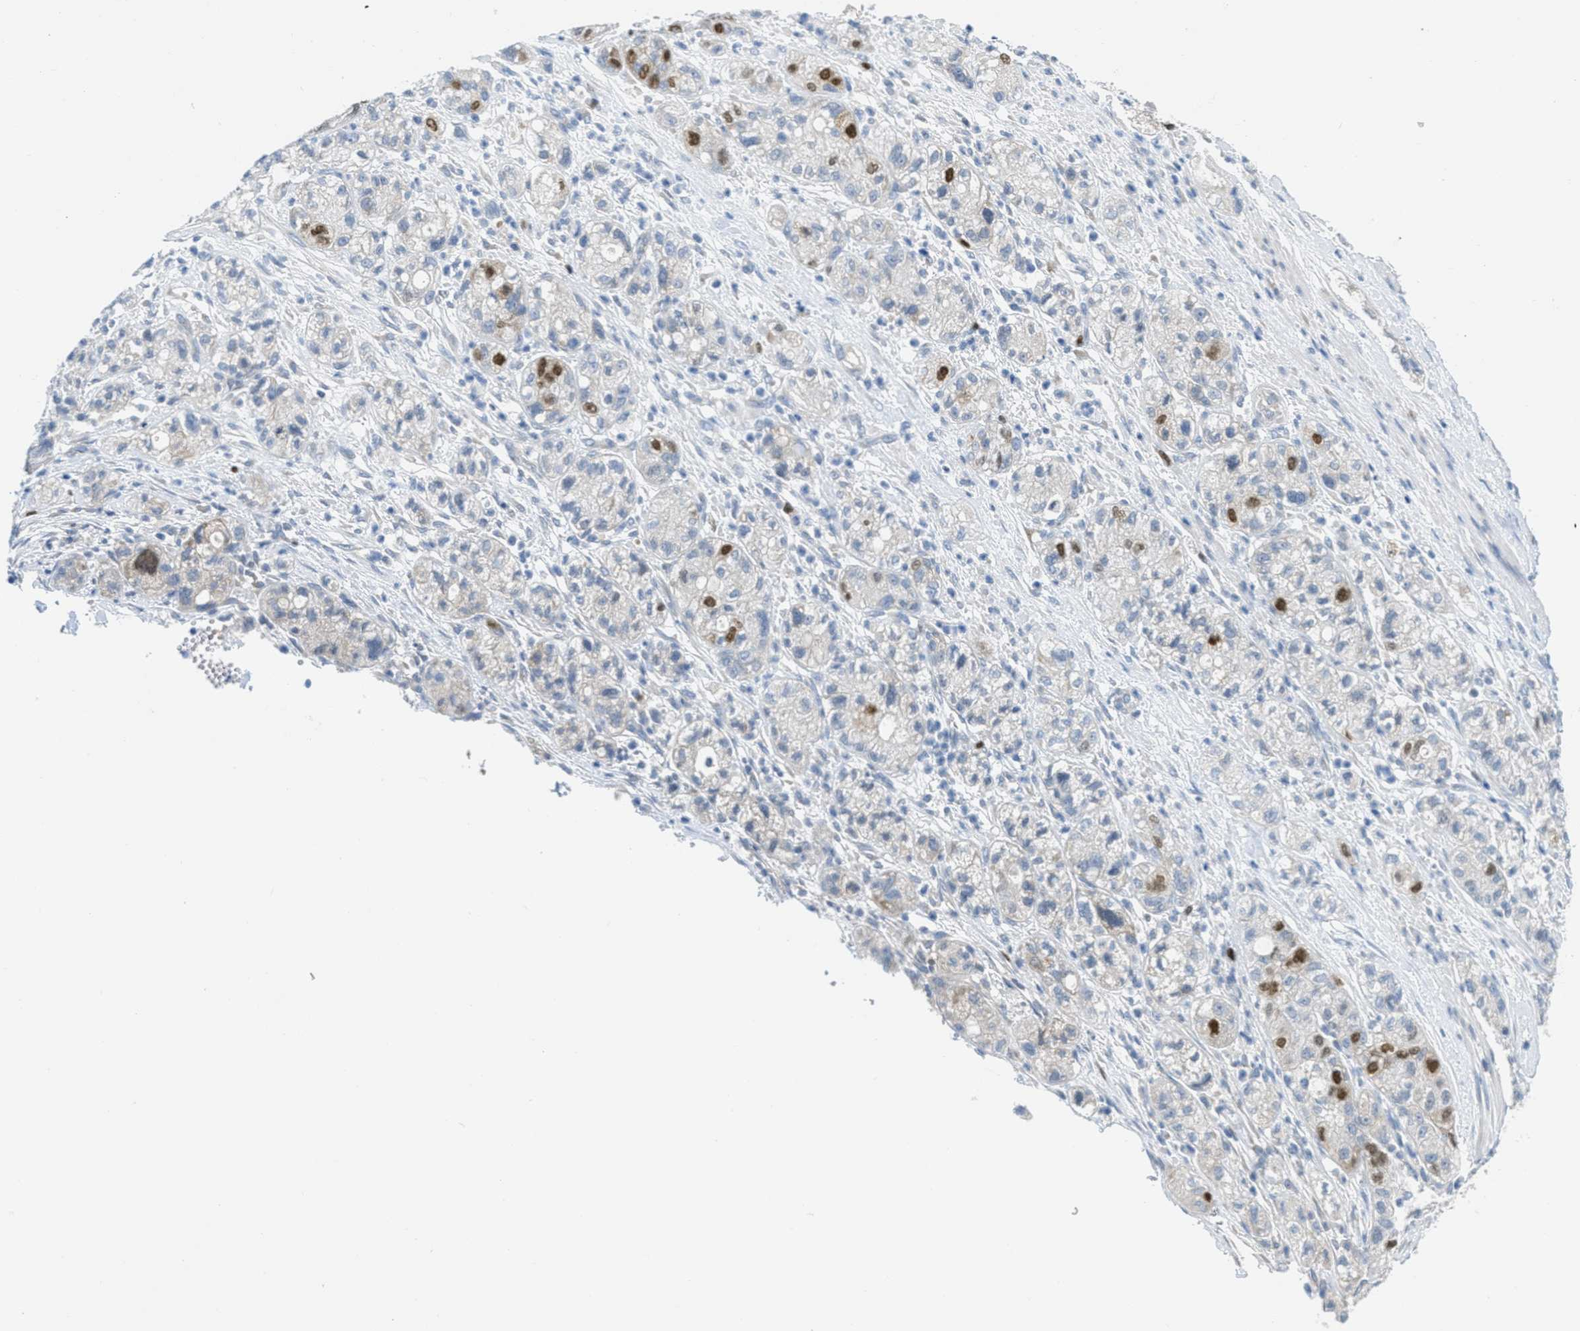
{"staining": {"intensity": "strong", "quantity": "<25%", "location": "nuclear"}, "tissue": "pancreatic cancer", "cell_type": "Tumor cells", "image_type": "cancer", "snomed": [{"axis": "morphology", "description": "Adenocarcinoma, NOS"}, {"axis": "topography", "description": "Pancreas"}], "caption": "IHC image of human pancreatic cancer (adenocarcinoma) stained for a protein (brown), which shows medium levels of strong nuclear staining in about <25% of tumor cells.", "gene": "ORC6", "patient": {"sex": "female", "age": 78}}